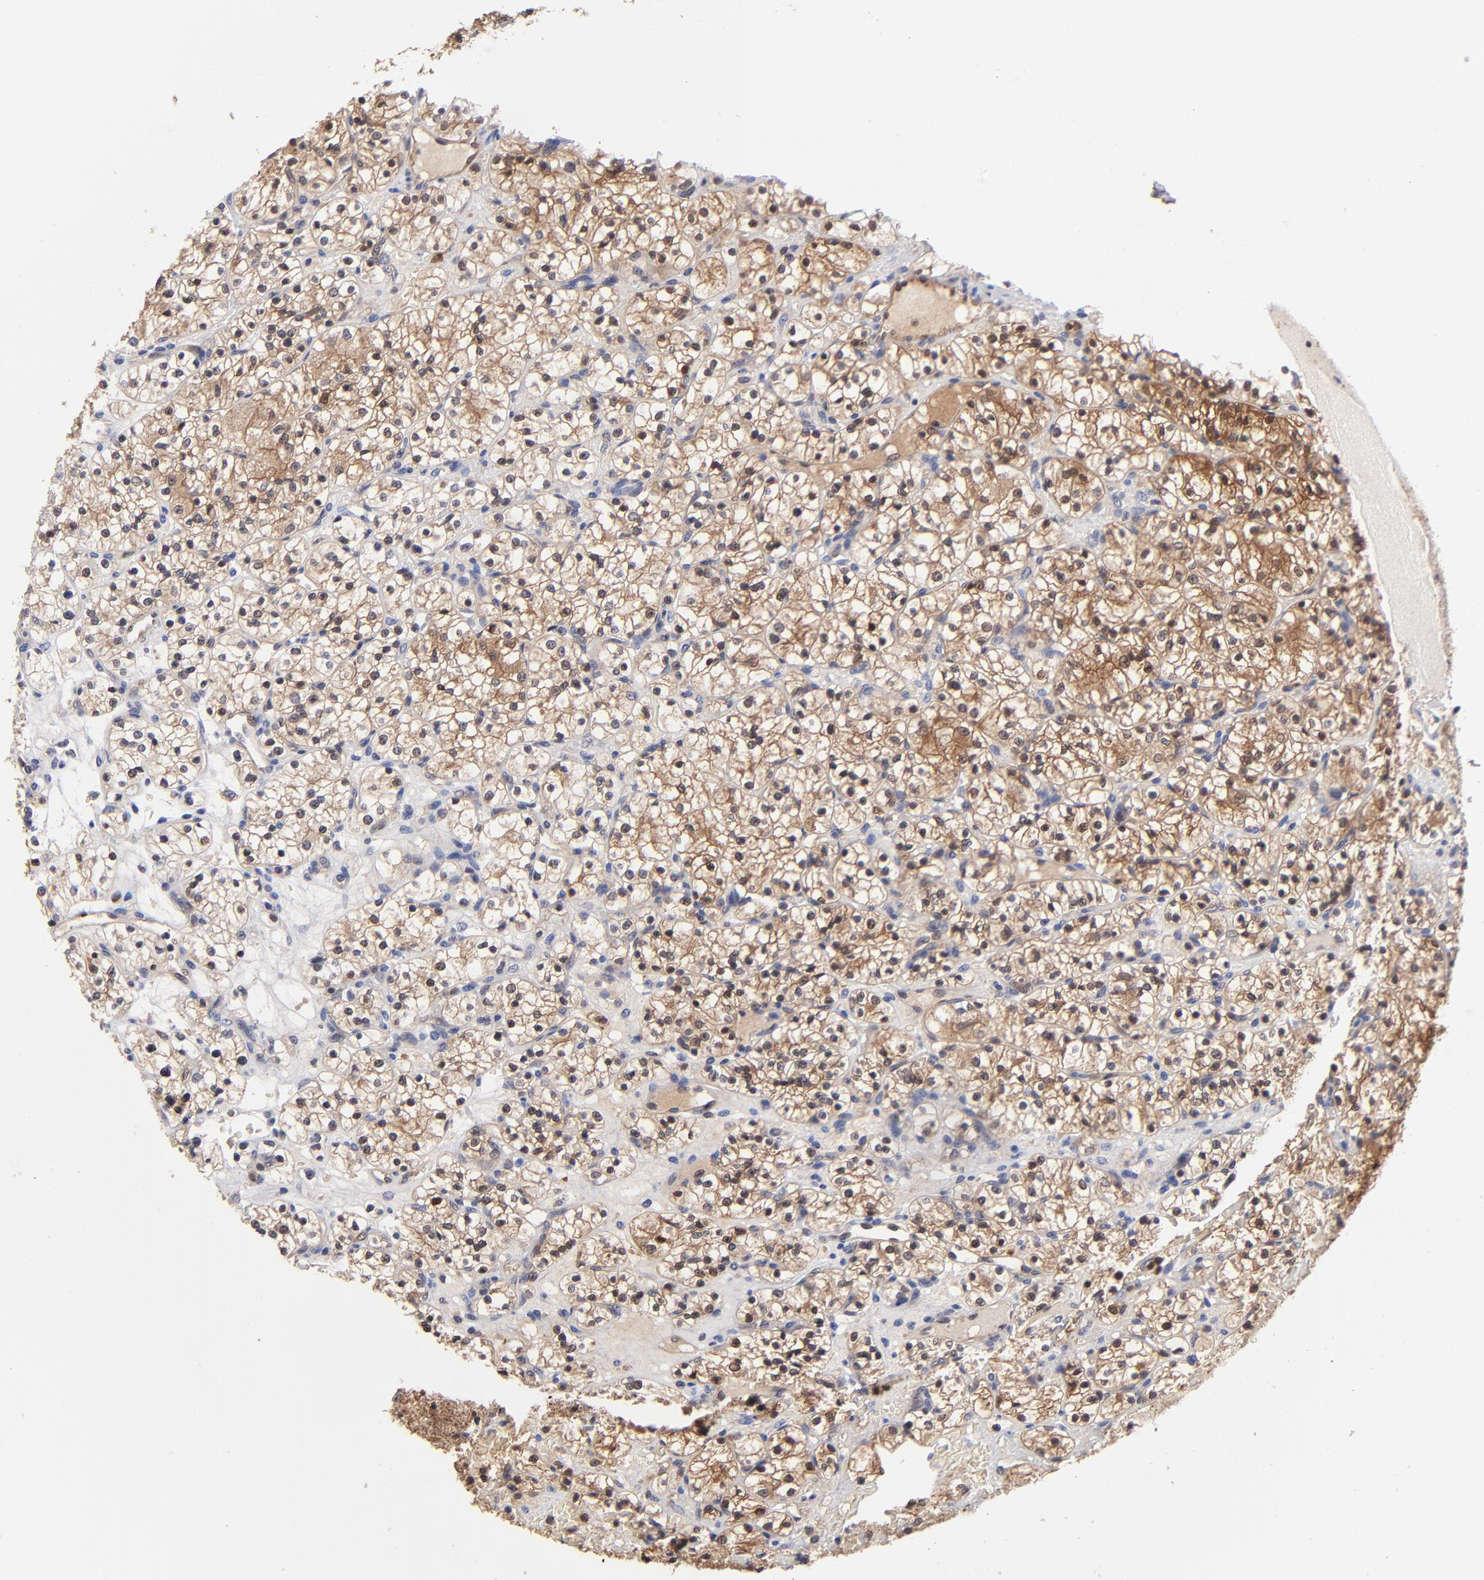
{"staining": {"intensity": "moderate", "quantity": "25%-75%", "location": "cytoplasmic/membranous,nuclear"}, "tissue": "renal cancer", "cell_type": "Tumor cells", "image_type": "cancer", "snomed": [{"axis": "morphology", "description": "Adenocarcinoma, NOS"}, {"axis": "topography", "description": "Kidney"}], "caption": "This micrograph displays IHC staining of renal cancer, with medium moderate cytoplasmic/membranous and nuclear expression in approximately 25%-75% of tumor cells.", "gene": "DCTPP1", "patient": {"sex": "female", "age": 60}}